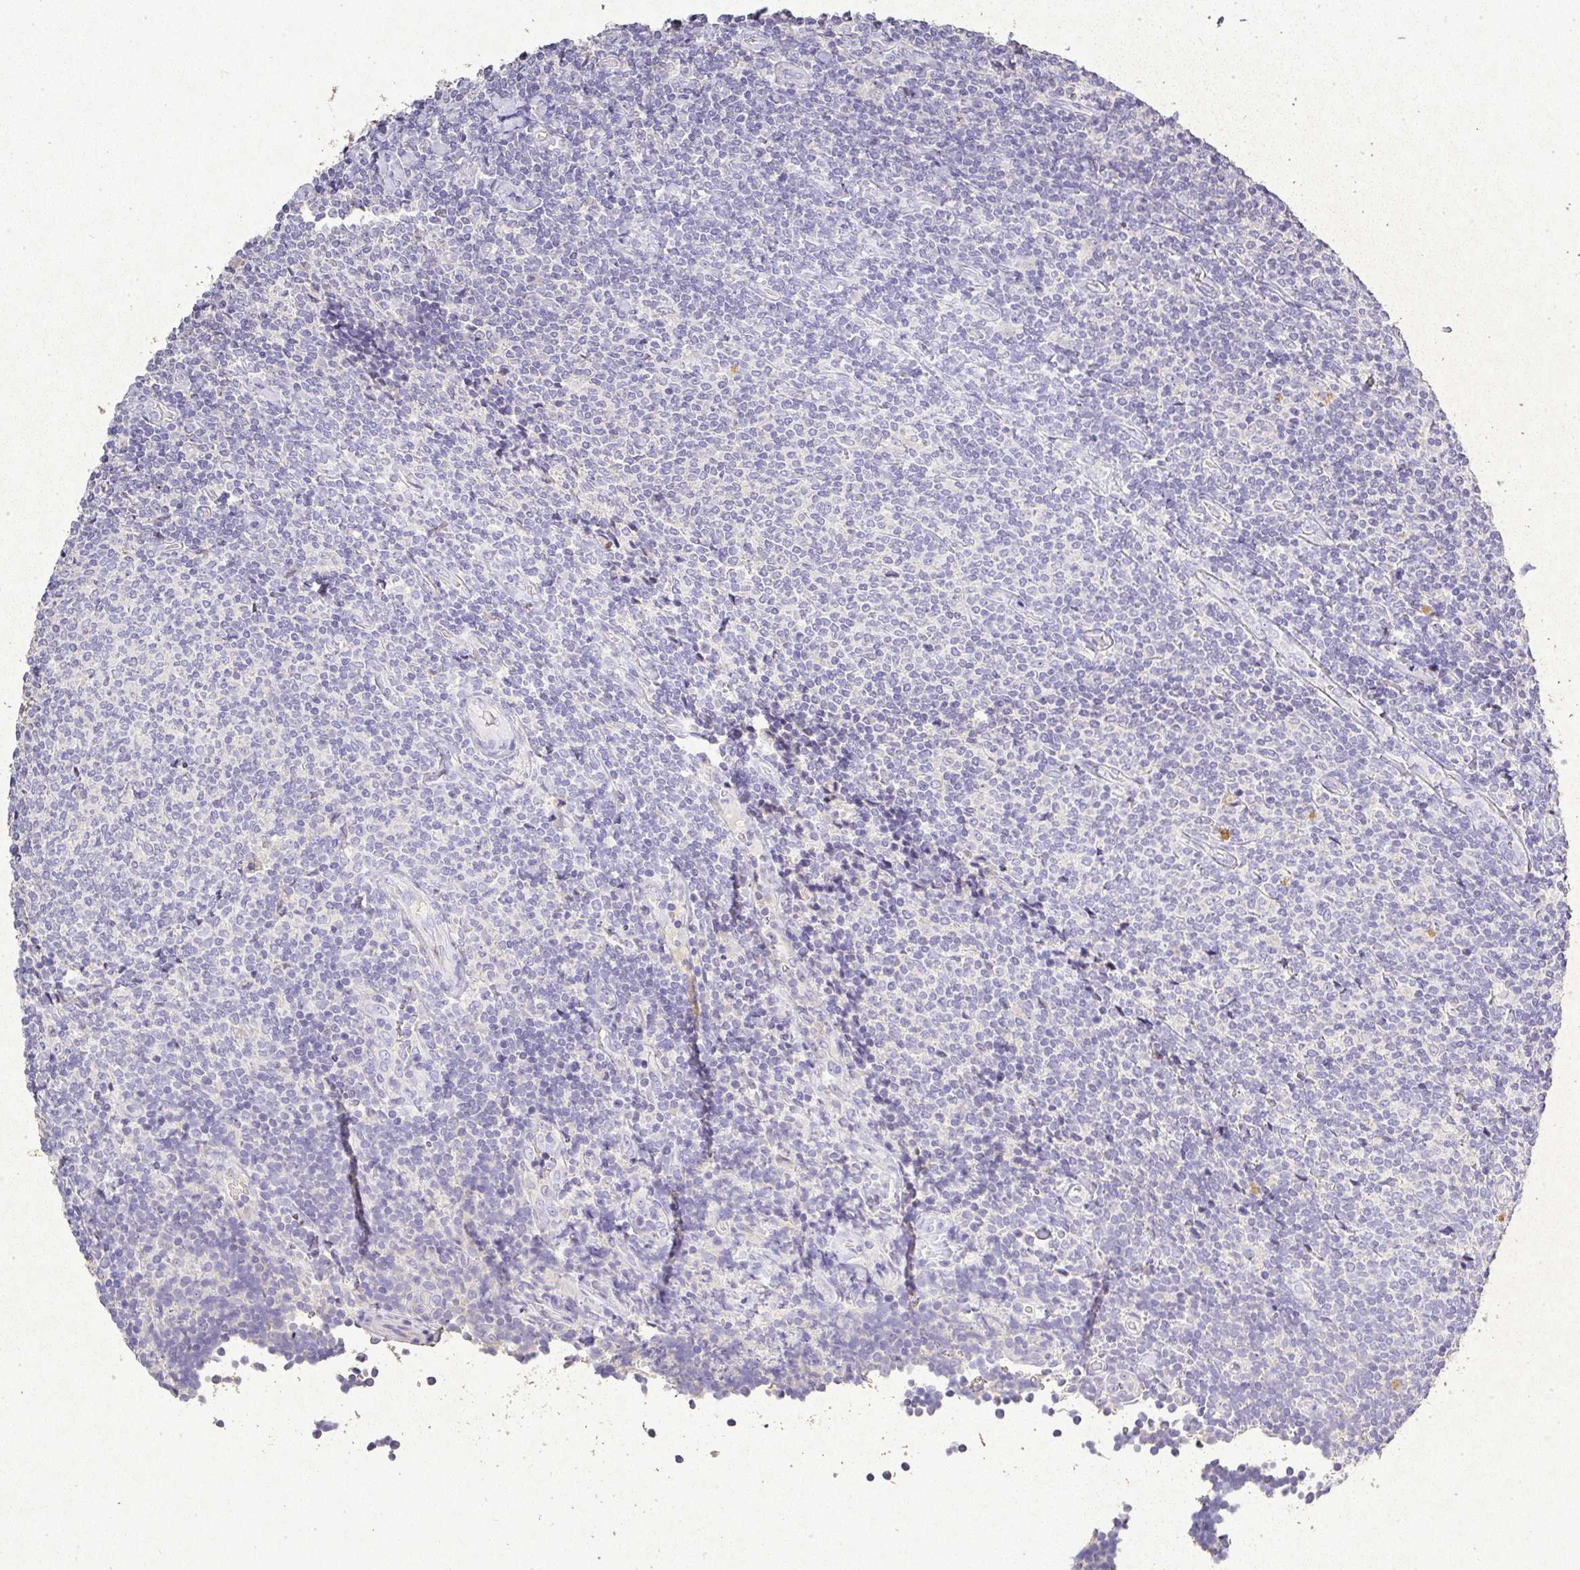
{"staining": {"intensity": "negative", "quantity": "none", "location": "none"}, "tissue": "lymphoma", "cell_type": "Tumor cells", "image_type": "cancer", "snomed": [{"axis": "morphology", "description": "Malignant lymphoma, non-Hodgkin's type, Low grade"}, {"axis": "topography", "description": "Lymph node"}], "caption": "Lymphoma was stained to show a protein in brown. There is no significant positivity in tumor cells.", "gene": "RPS2", "patient": {"sex": "male", "age": 52}}